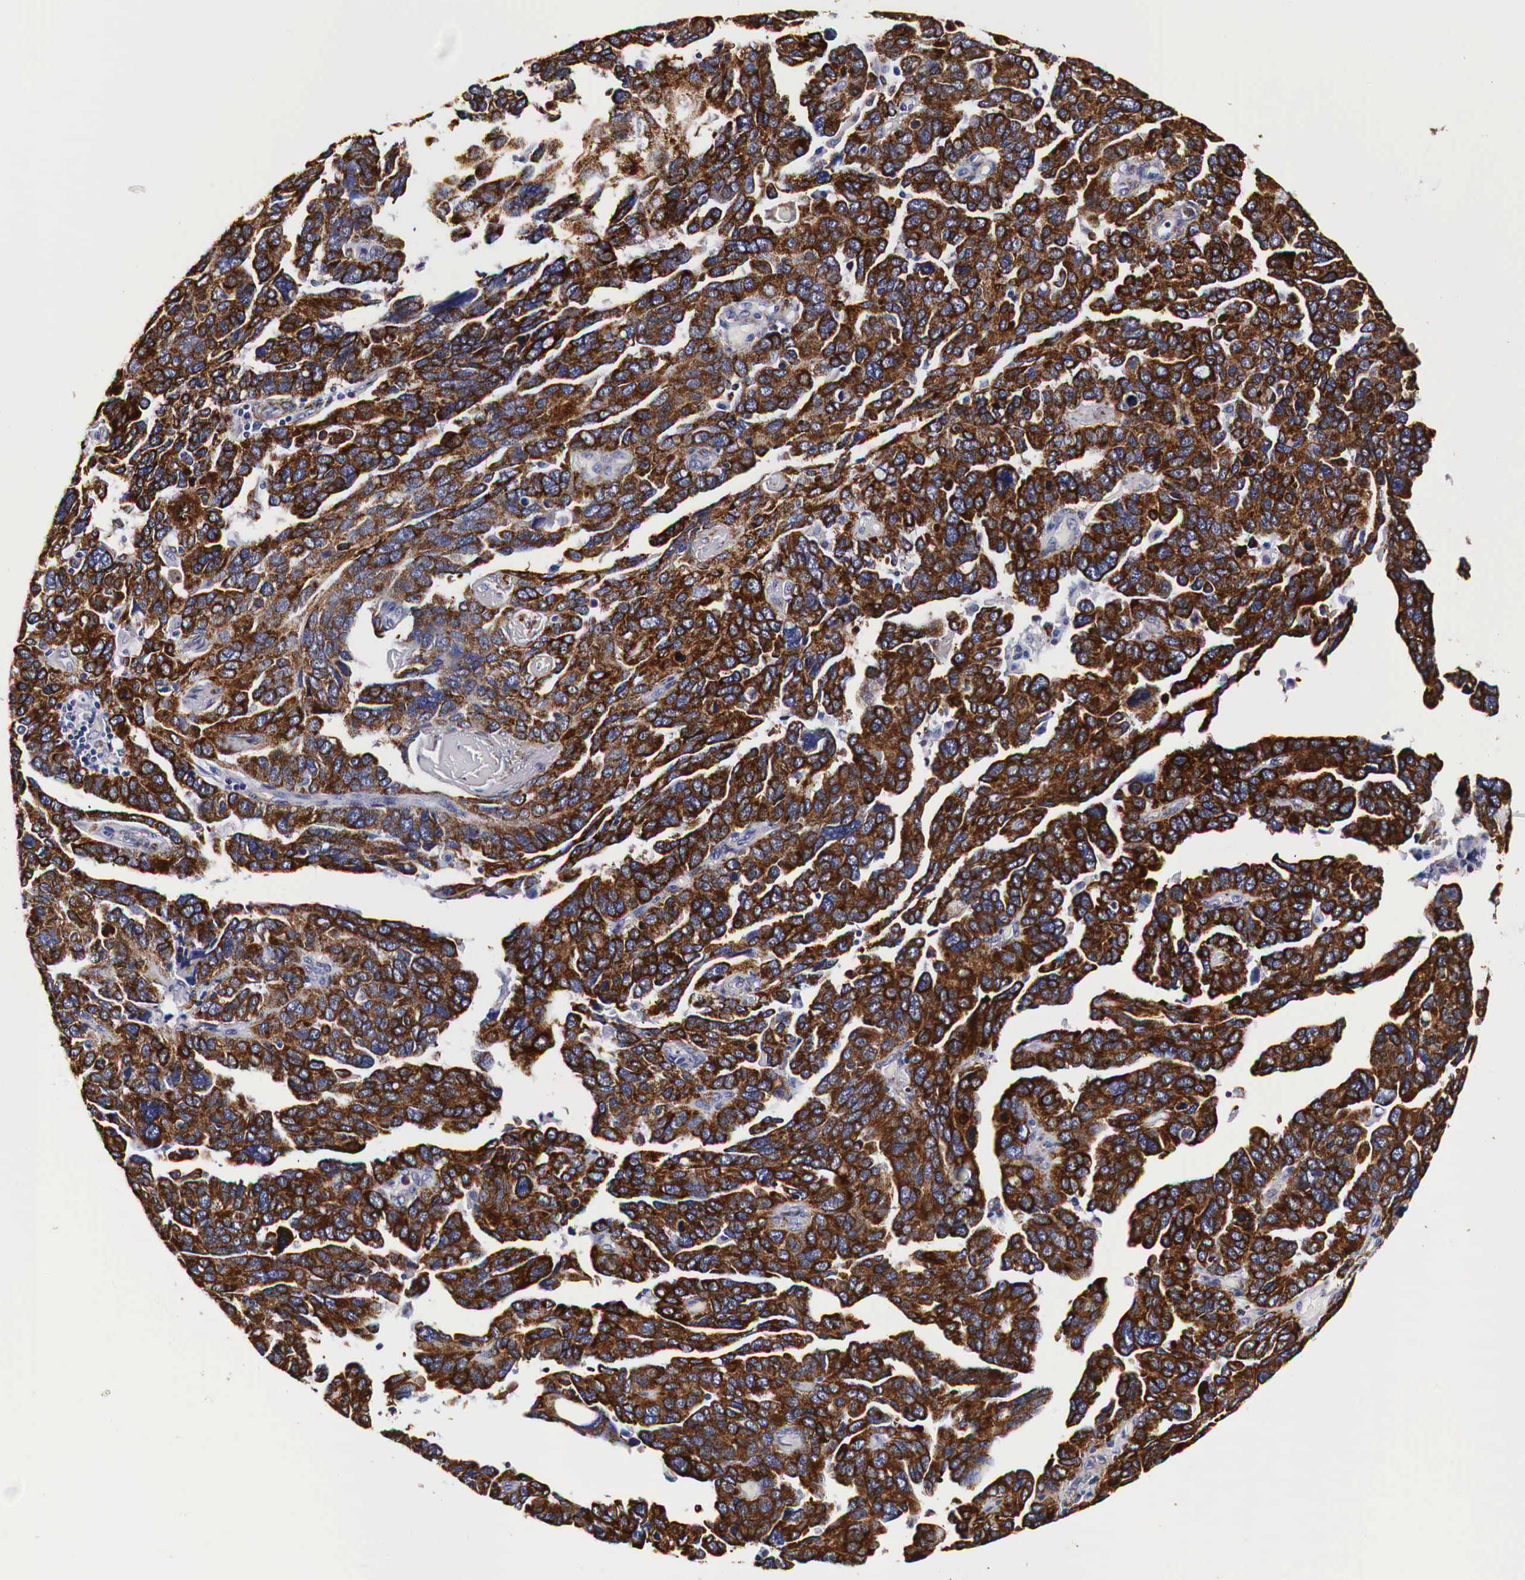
{"staining": {"intensity": "strong", "quantity": ">75%", "location": "cytoplasmic/membranous"}, "tissue": "ovarian cancer", "cell_type": "Tumor cells", "image_type": "cancer", "snomed": [{"axis": "morphology", "description": "Cystadenocarcinoma, serous, NOS"}, {"axis": "topography", "description": "Ovary"}], "caption": "Immunohistochemistry staining of ovarian serous cystadenocarcinoma, which exhibits high levels of strong cytoplasmic/membranous positivity in about >75% of tumor cells indicating strong cytoplasmic/membranous protein staining. The staining was performed using DAB (brown) for protein detection and nuclei were counterstained in hematoxylin (blue).", "gene": "CKAP4", "patient": {"sex": "female", "age": 64}}